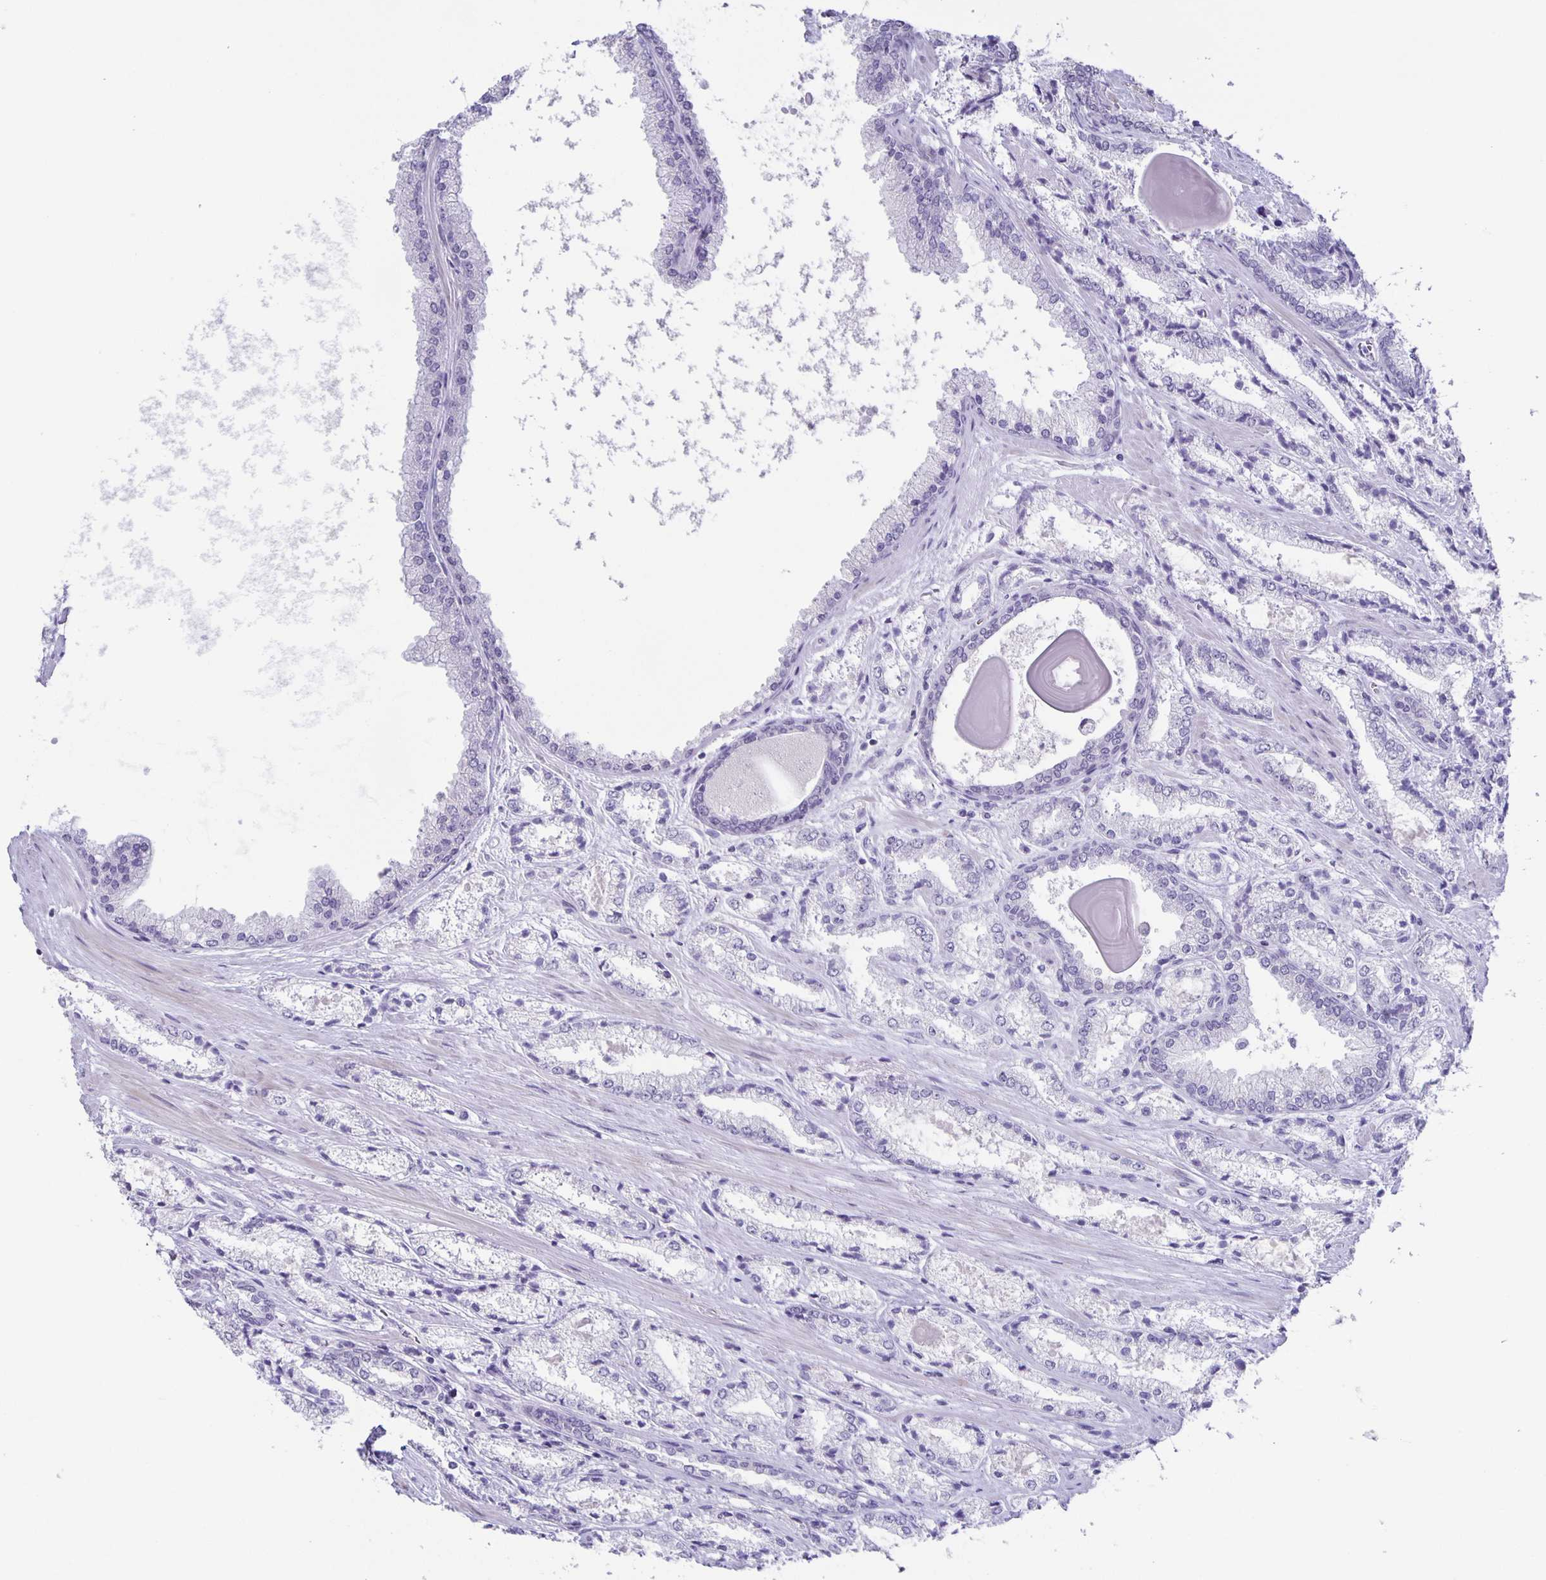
{"staining": {"intensity": "negative", "quantity": "none", "location": "none"}, "tissue": "prostate cancer", "cell_type": "Tumor cells", "image_type": "cancer", "snomed": [{"axis": "morphology", "description": "Adenocarcinoma, High grade"}, {"axis": "topography", "description": "Prostate"}], "caption": "Tumor cells are negative for brown protein staining in adenocarcinoma (high-grade) (prostate).", "gene": "PHRF1", "patient": {"sex": "male", "age": 64}}